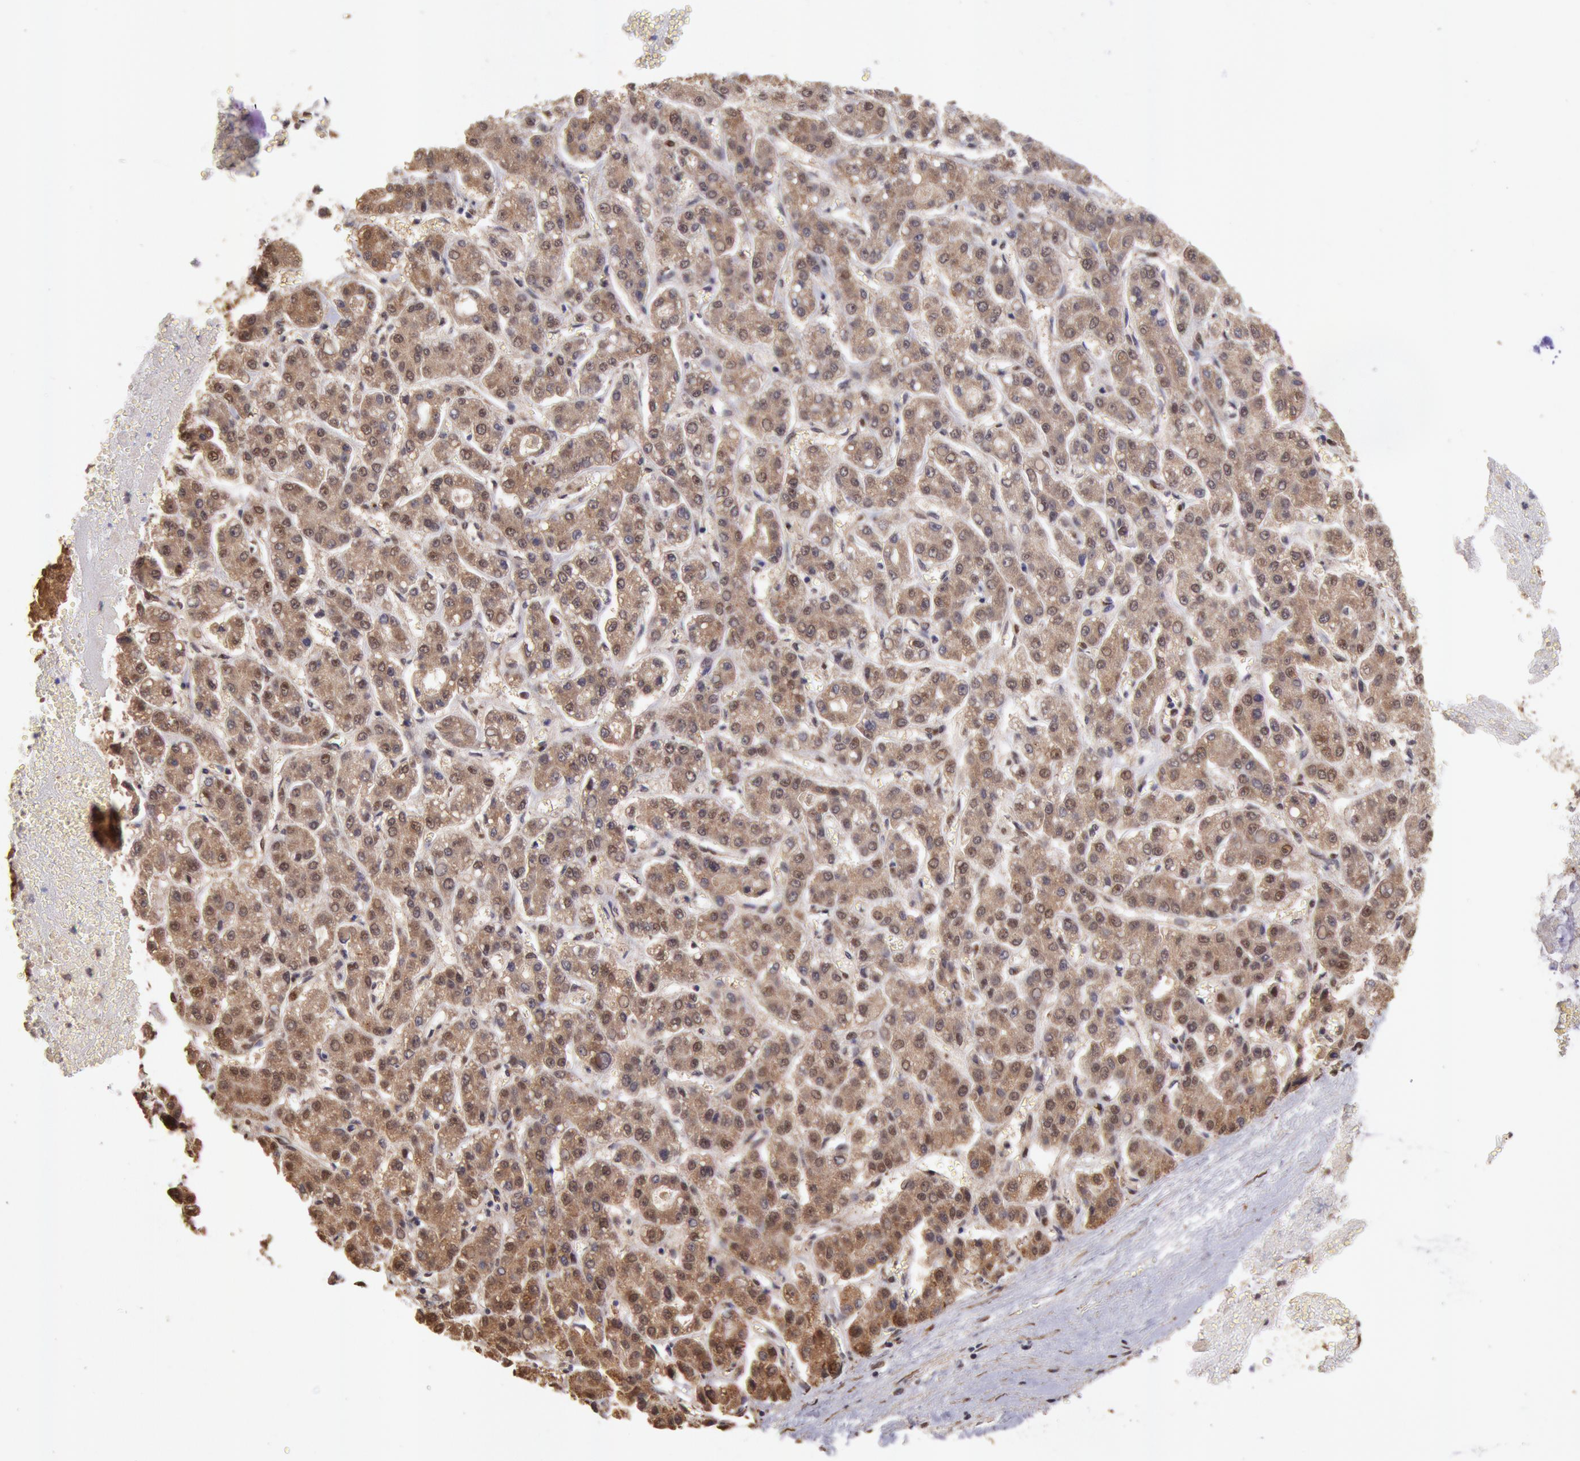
{"staining": {"intensity": "moderate", "quantity": ">75%", "location": "cytoplasmic/membranous"}, "tissue": "liver cancer", "cell_type": "Tumor cells", "image_type": "cancer", "snomed": [{"axis": "morphology", "description": "Carcinoma, Hepatocellular, NOS"}, {"axis": "topography", "description": "Liver"}], "caption": "DAB immunohistochemical staining of human liver hepatocellular carcinoma displays moderate cytoplasmic/membranous protein expression in about >75% of tumor cells. The staining was performed using DAB (3,3'-diaminobenzidine), with brown indicating positive protein expression. Nuclei are stained blue with hematoxylin.", "gene": "COMT", "patient": {"sex": "male", "age": 69}}